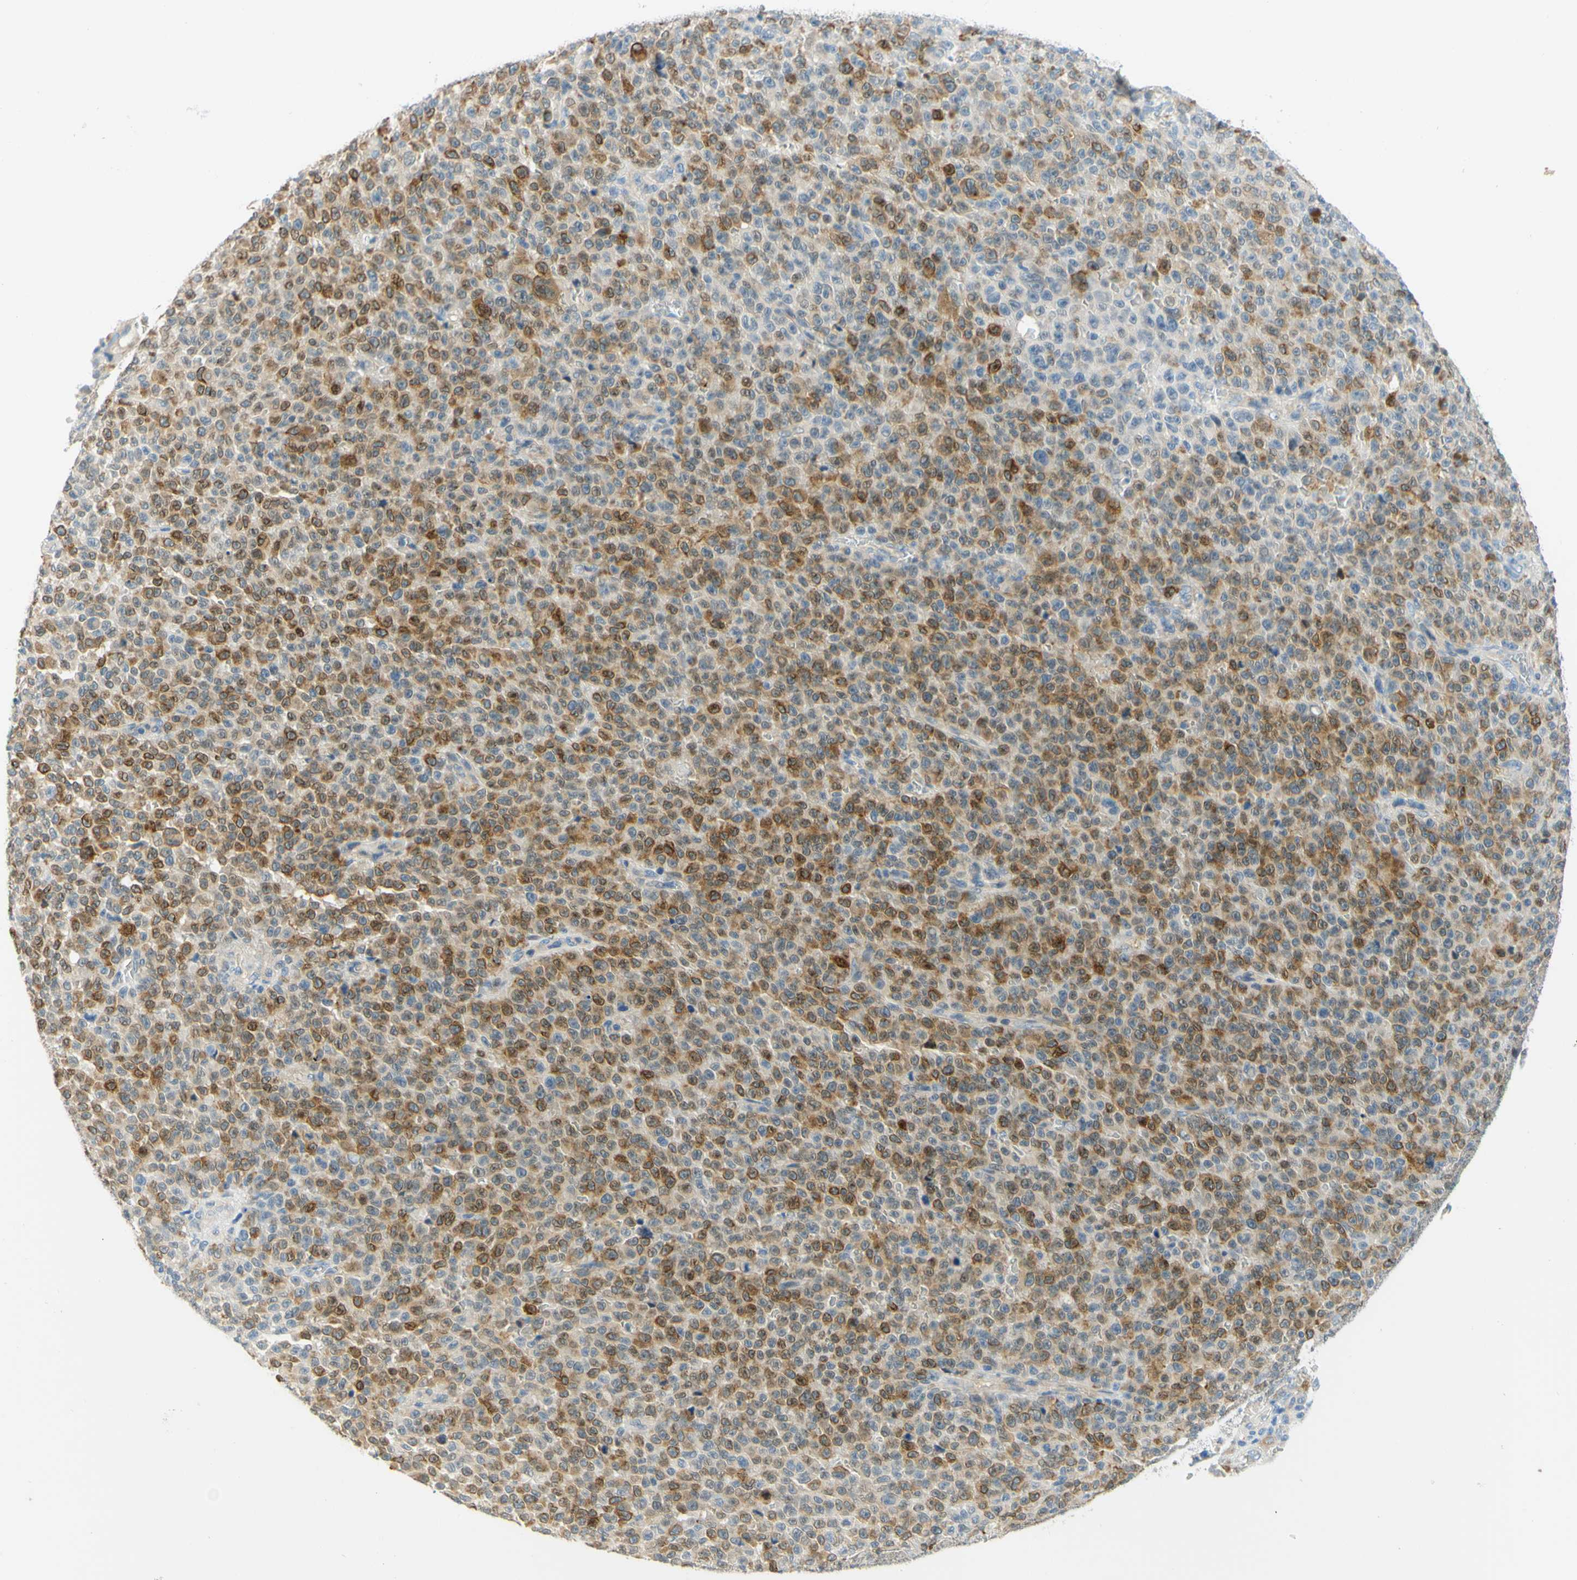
{"staining": {"intensity": "moderate", "quantity": "25%-75%", "location": "cytoplasmic/membranous"}, "tissue": "melanoma", "cell_type": "Tumor cells", "image_type": "cancer", "snomed": [{"axis": "morphology", "description": "Malignant melanoma, NOS"}, {"axis": "topography", "description": "Skin"}], "caption": "Immunohistochemistry (IHC) staining of melanoma, which exhibits medium levels of moderate cytoplasmic/membranous expression in about 25%-75% of tumor cells indicating moderate cytoplasmic/membranous protein positivity. The staining was performed using DAB (3,3'-diaminobenzidine) (brown) for protein detection and nuclei were counterstained in hematoxylin (blue).", "gene": "ENTREP2", "patient": {"sex": "female", "age": 82}}